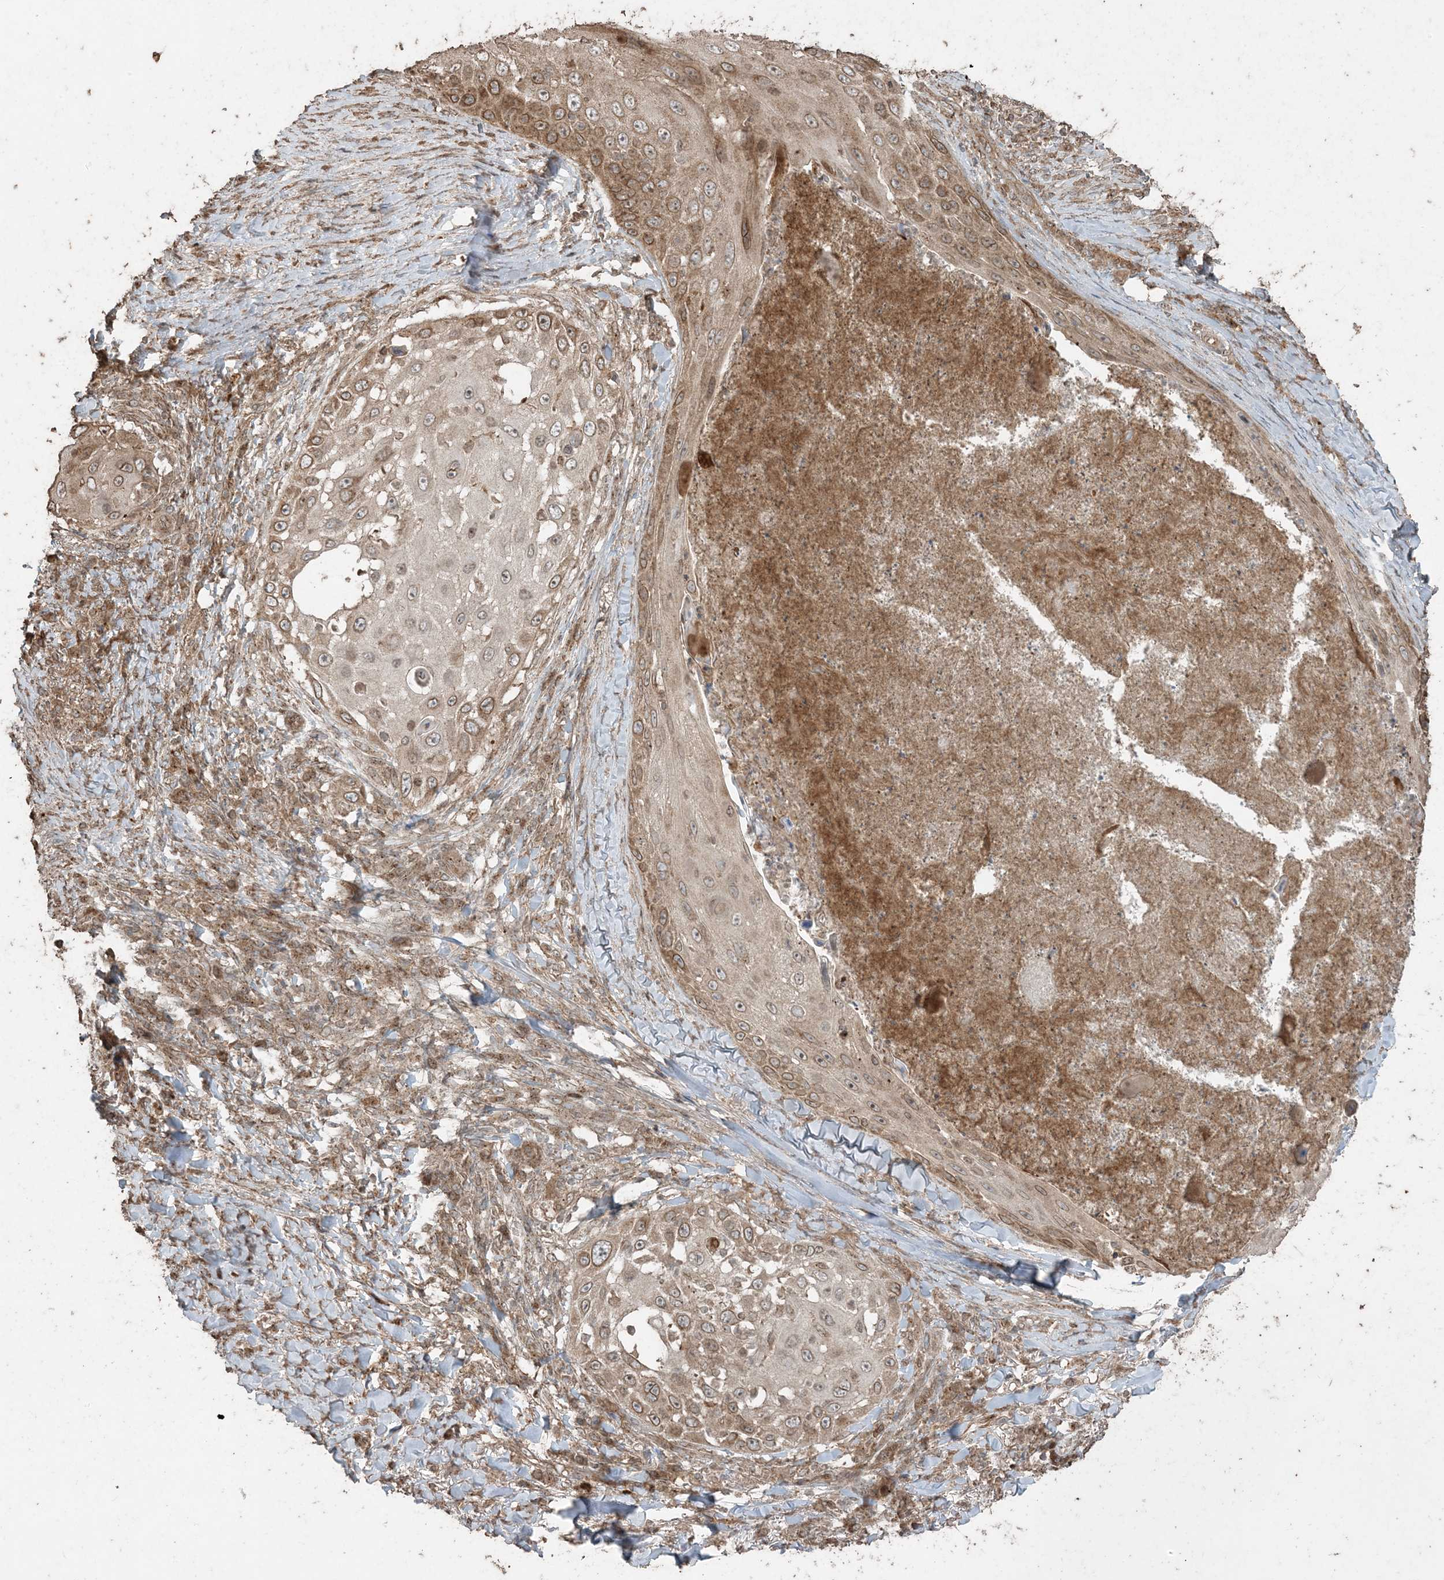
{"staining": {"intensity": "moderate", "quantity": ">75%", "location": "cytoplasmic/membranous"}, "tissue": "skin cancer", "cell_type": "Tumor cells", "image_type": "cancer", "snomed": [{"axis": "morphology", "description": "Squamous cell carcinoma, NOS"}, {"axis": "topography", "description": "Skin"}], "caption": "Skin cancer (squamous cell carcinoma) was stained to show a protein in brown. There is medium levels of moderate cytoplasmic/membranous positivity in approximately >75% of tumor cells.", "gene": "DDX19B", "patient": {"sex": "female", "age": 44}}